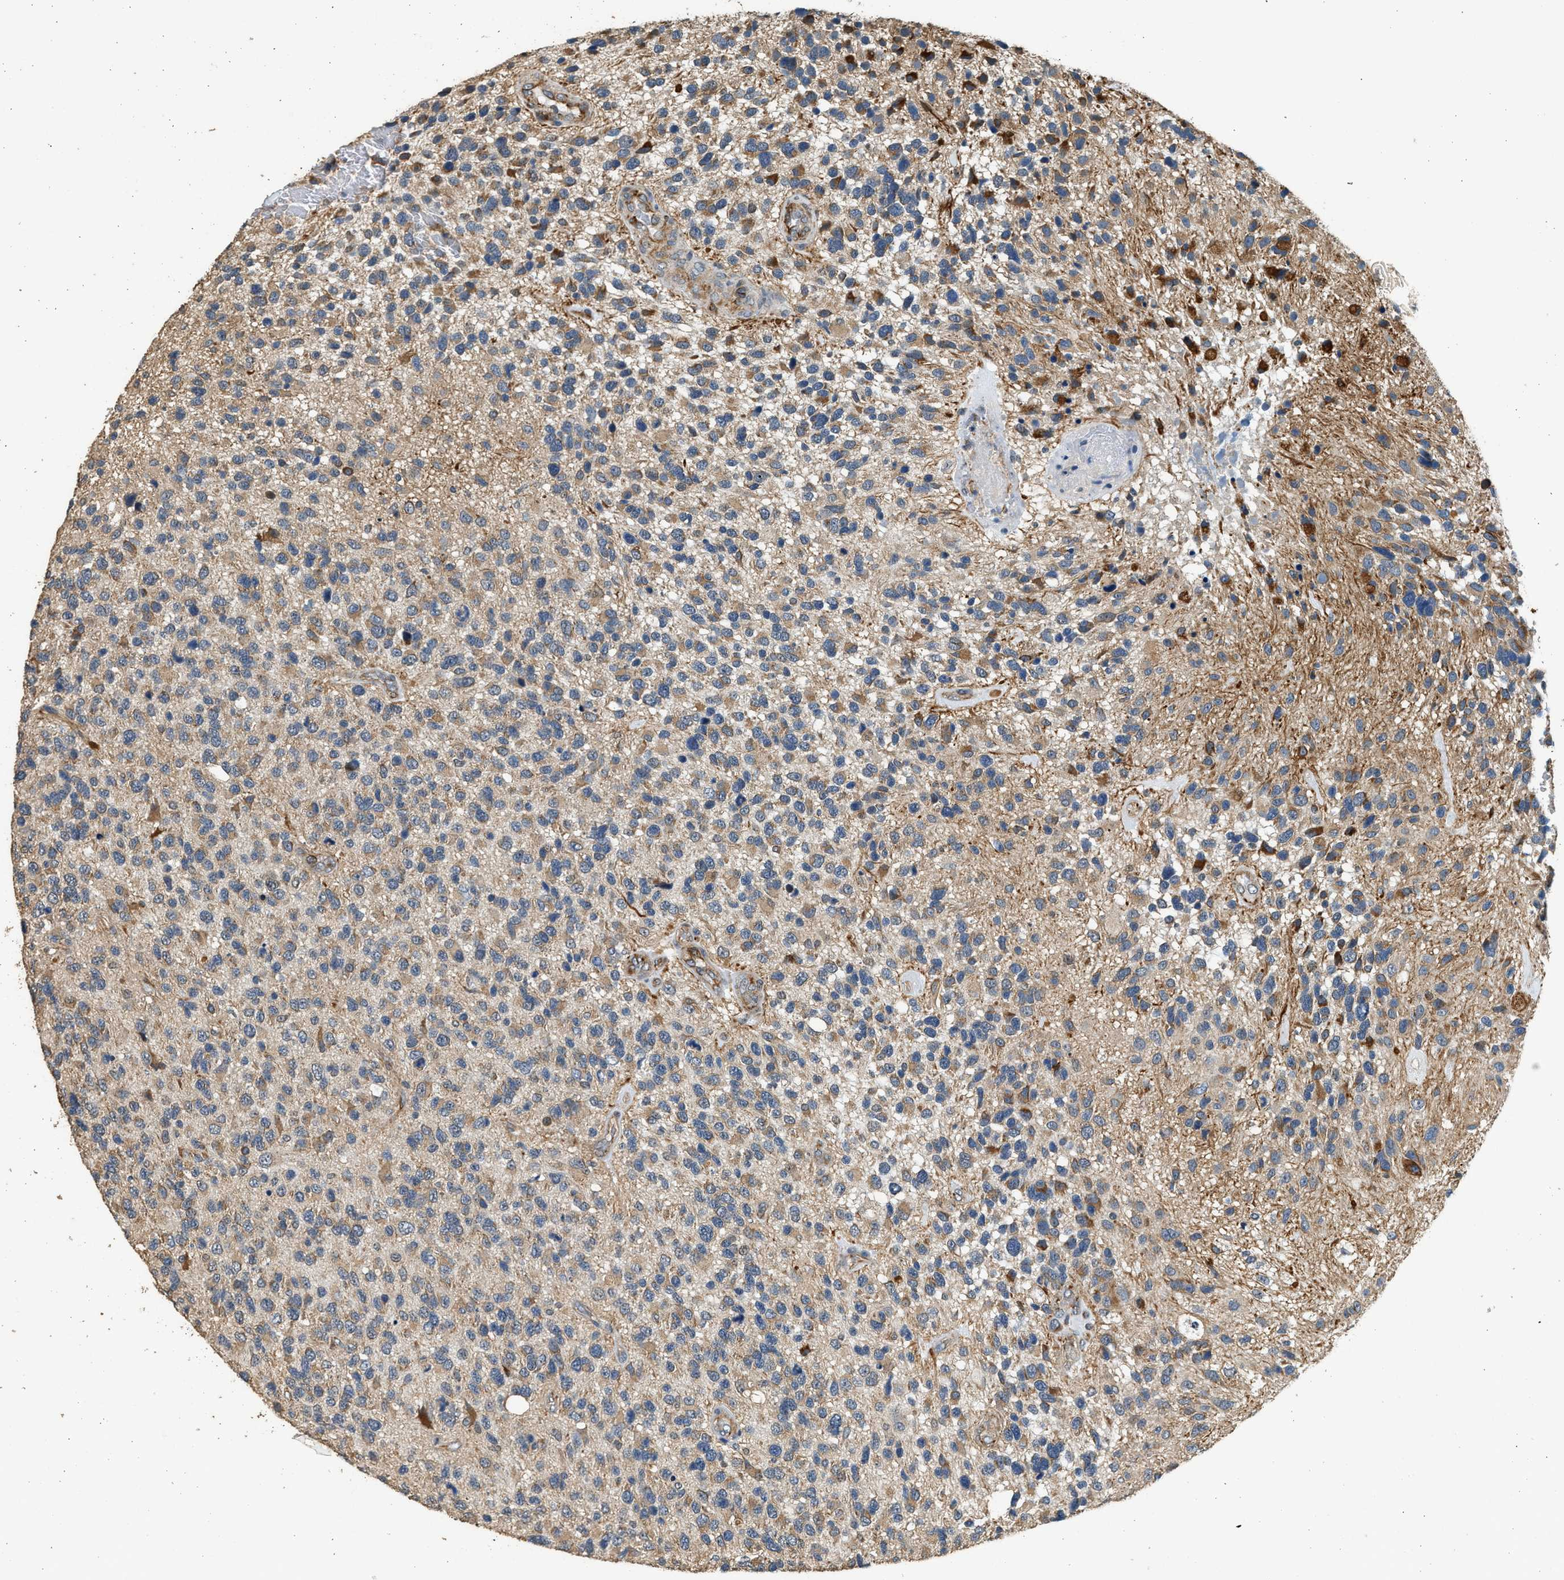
{"staining": {"intensity": "moderate", "quantity": "25%-75%", "location": "cytoplasmic/membranous"}, "tissue": "glioma", "cell_type": "Tumor cells", "image_type": "cancer", "snomed": [{"axis": "morphology", "description": "Glioma, malignant, High grade"}, {"axis": "topography", "description": "Brain"}], "caption": "Protein staining demonstrates moderate cytoplasmic/membranous positivity in about 25%-75% of tumor cells in glioma. (DAB = brown stain, brightfield microscopy at high magnification).", "gene": "PCLO", "patient": {"sex": "female", "age": 58}}